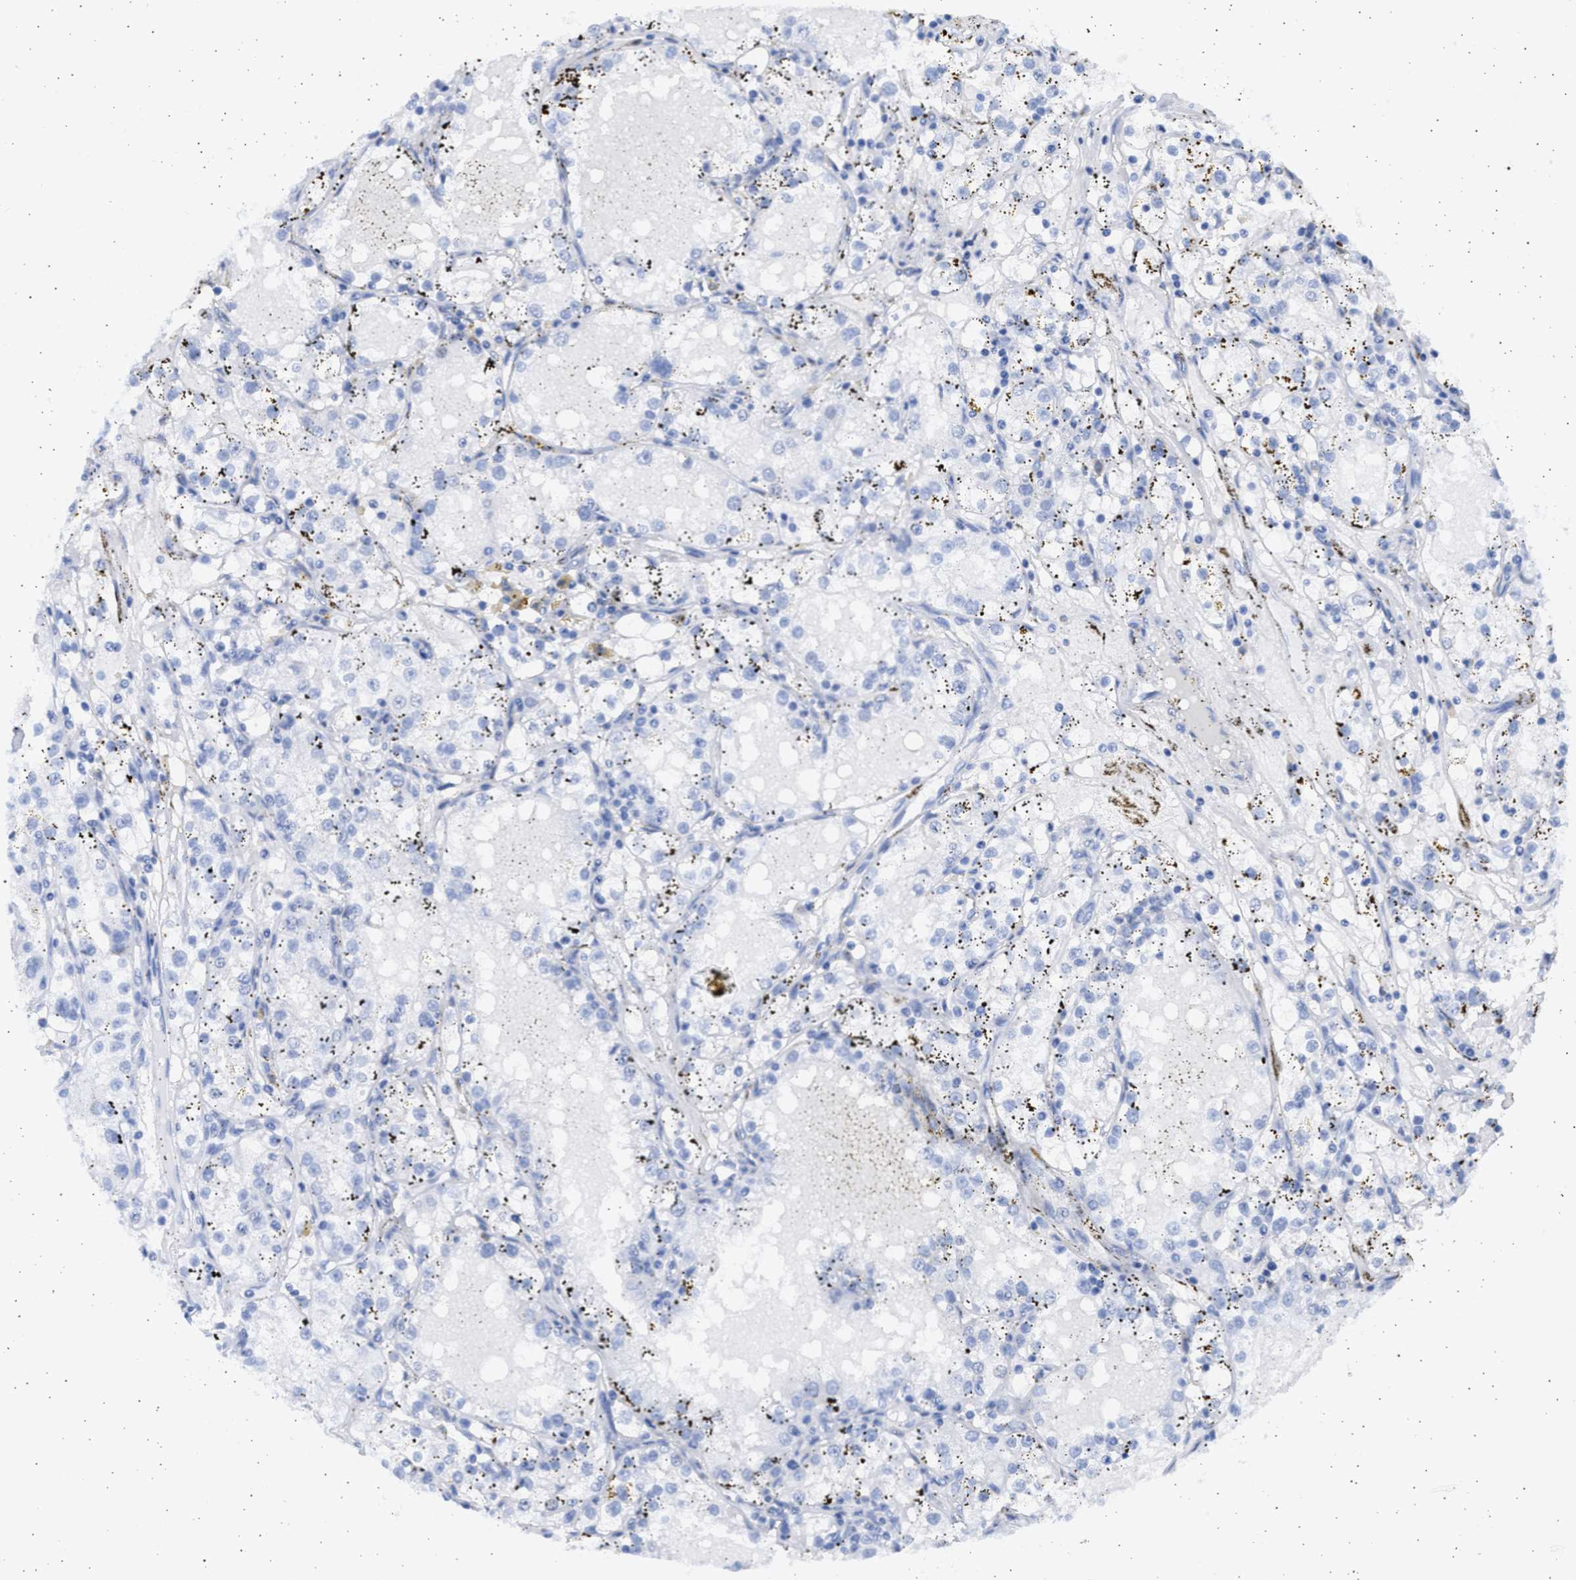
{"staining": {"intensity": "negative", "quantity": "none", "location": "none"}, "tissue": "renal cancer", "cell_type": "Tumor cells", "image_type": "cancer", "snomed": [{"axis": "morphology", "description": "Adenocarcinoma, NOS"}, {"axis": "topography", "description": "Kidney"}], "caption": "Adenocarcinoma (renal) stained for a protein using immunohistochemistry demonstrates no staining tumor cells.", "gene": "ALDOC", "patient": {"sex": "male", "age": 56}}